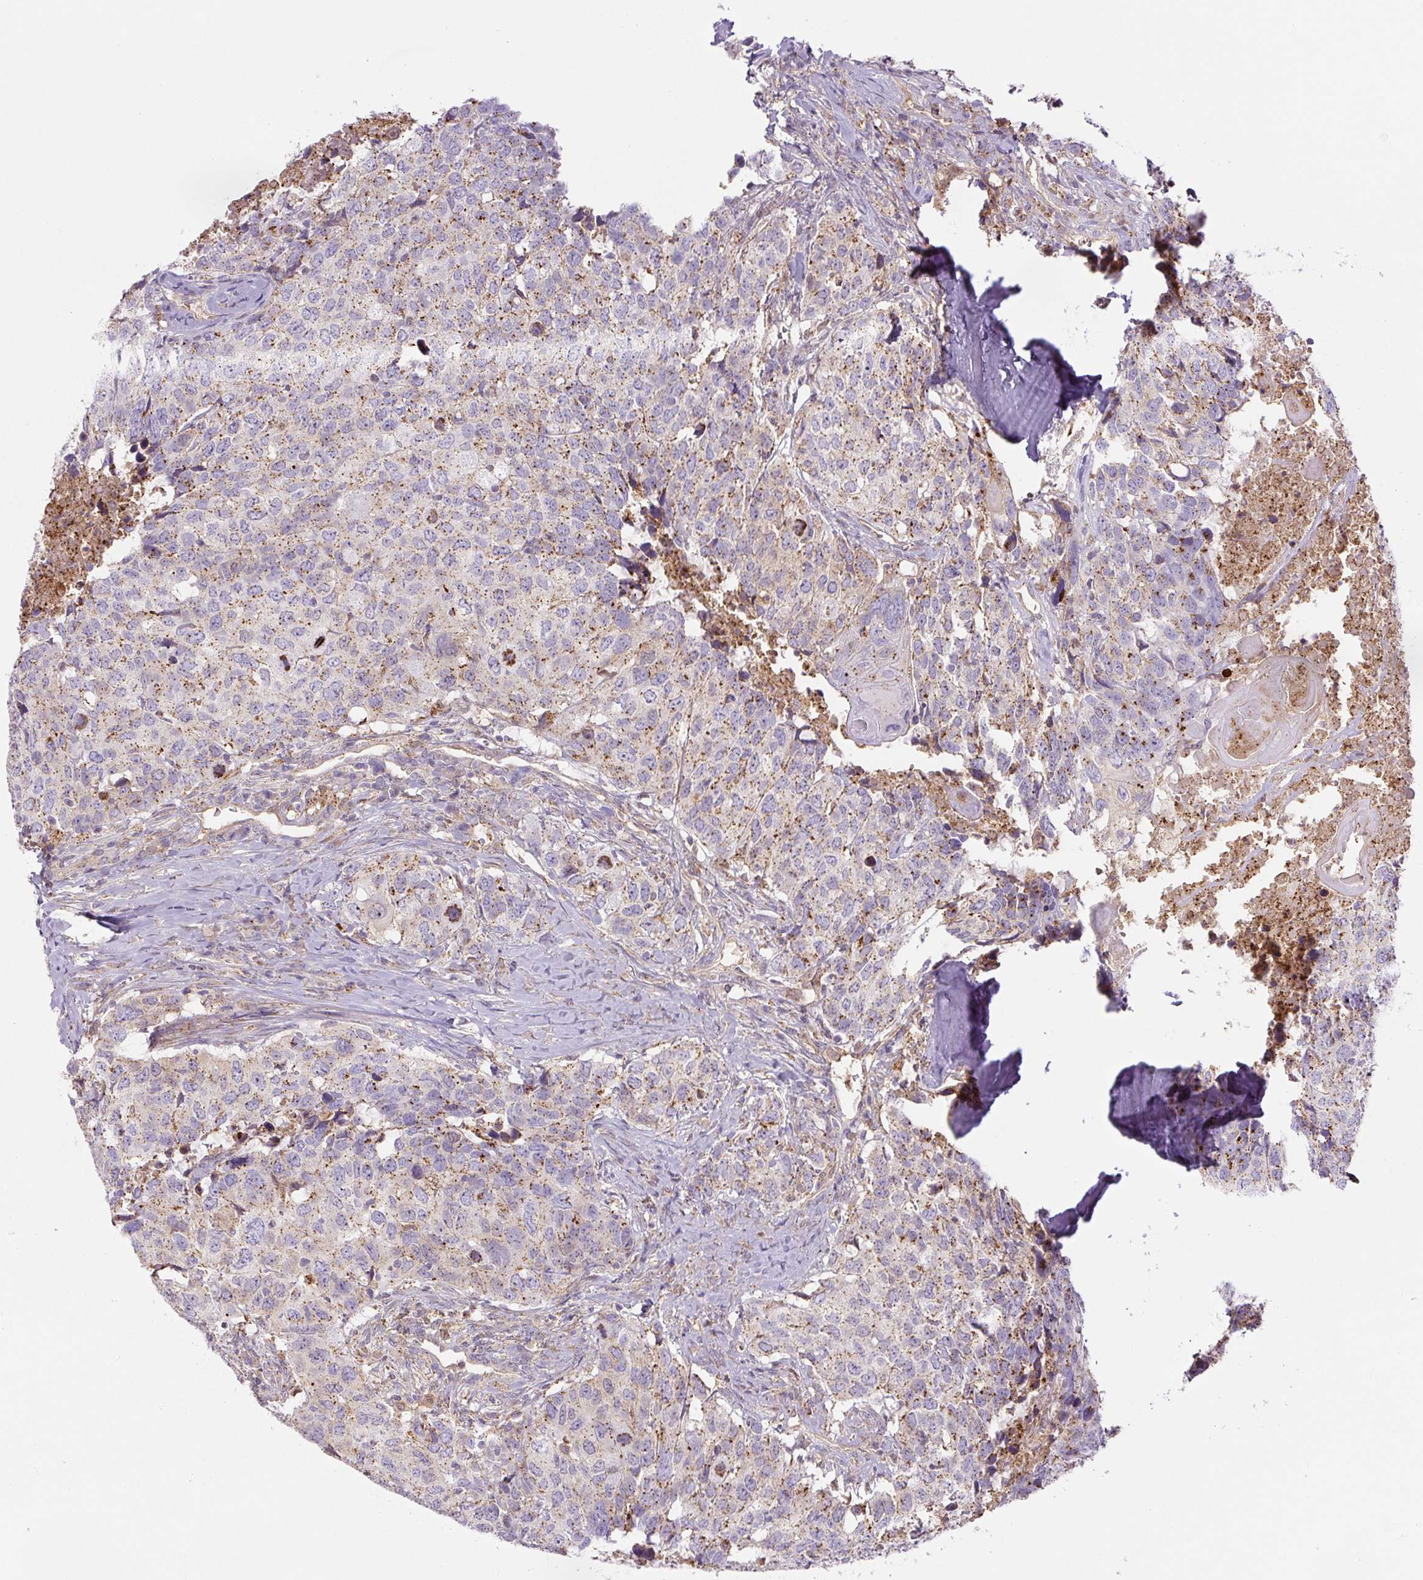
{"staining": {"intensity": "moderate", "quantity": "25%-75%", "location": "cytoplasmic/membranous"}, "tissue": "head and neck cancer", "cell_type": "Tumor cells", "image_type": "cancer", "snomed": [{"axis": "morphology", "description": "Normal tissue, NOS"}, {"axis": "morphology", "description": "Squamous cell carcinoma, NOS"}, {"axis": "topography", "description": "Skeletal muscle"}, {"axis": "topography", "description": "Vascular tissue"}, {"axis": "topography", "description": "Peripheral nerve tissue"}, {"axis": "topography", "description": "Head-Neck"}], "caption": "Protein expression analysis of squamous cell carcinoma (head and neck) displays moderate cytoplasmic/membranous positivity in about 25%-75% of tumor cells.", "gene": "ZSWIM7", "patient": {"sex": "male", "age": 66}}